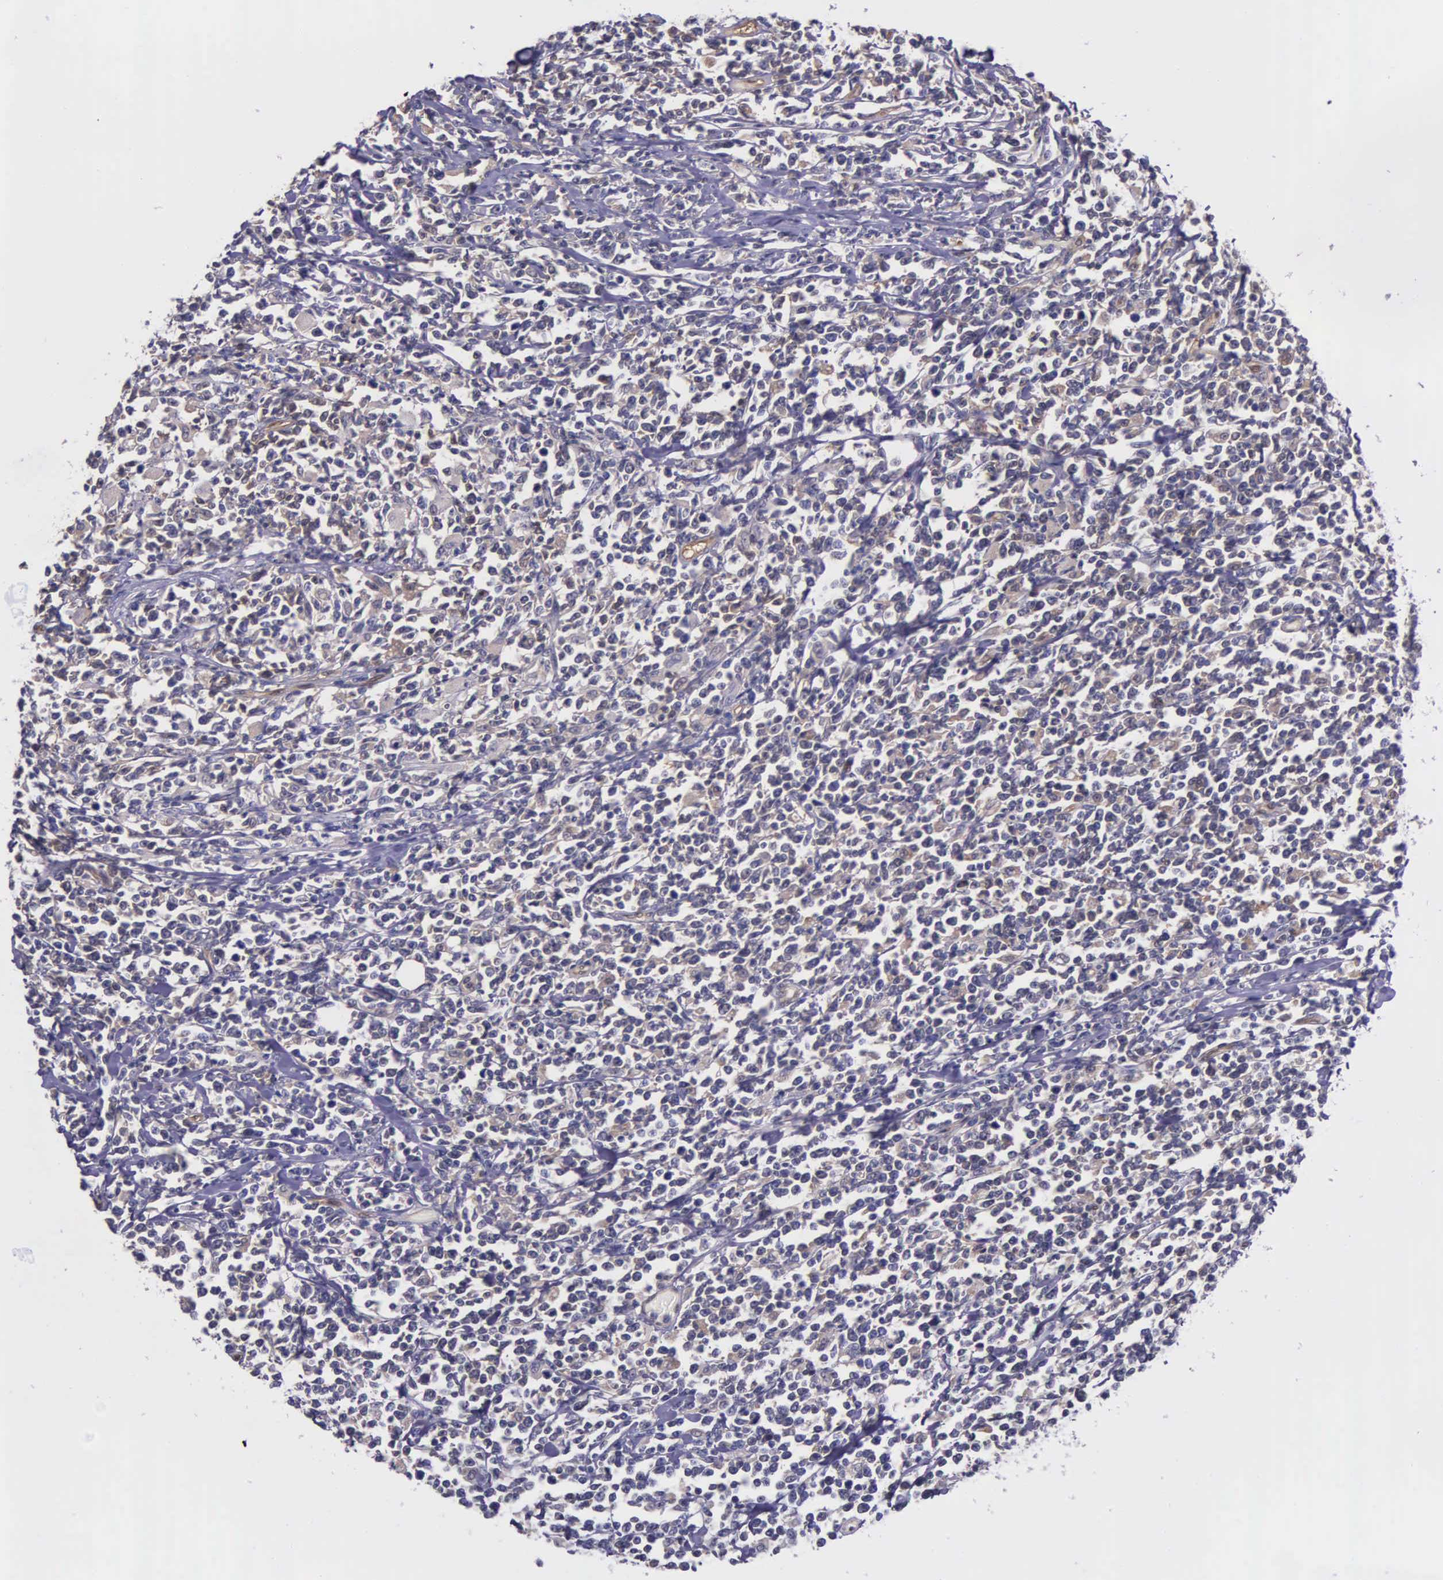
{"staining": {"intensity": "weak", "quantity": "25%-75%", "location": "cytoplasmic/membranous"}, "tissue": "lymphoma", "cell_type": "Tumor cells", "image_type": "cancer", "snomed": [{"axis": "morphology", "description": "Malignant lymphoma, non-Hodgkin's type, High grade"}, {"axis": "topography", "description": "Colon"}], "caption": "IHC image of lymphoma stained for a protein (brown), which shows low levels of weak cytoplasmic/membranous positivity in approximately 25%-75% of tumor cells.", "gene": "GMPR2", "patient": {"sex": "male", "age": 82}}